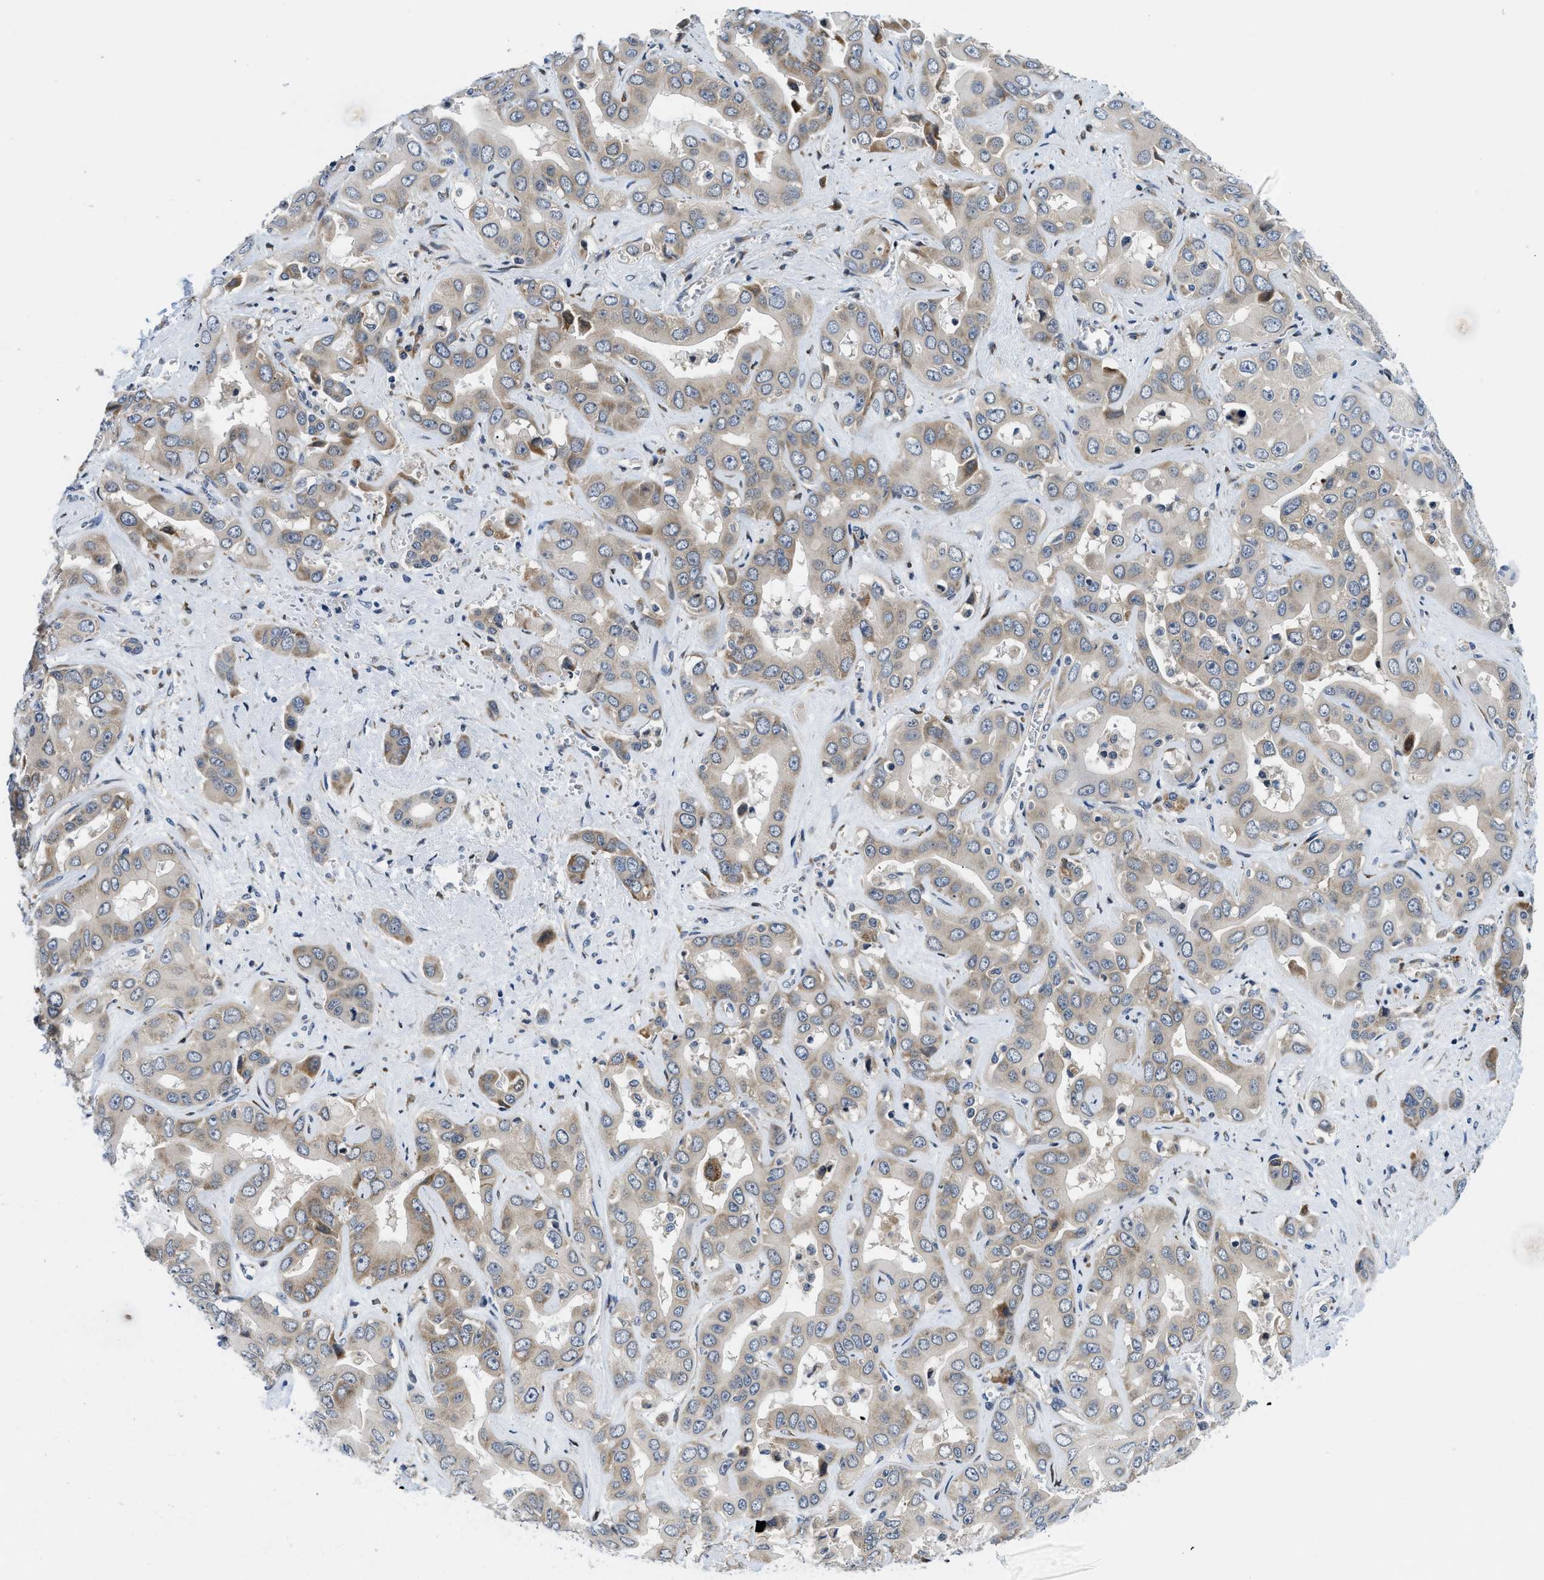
{"staining": {"intensity": "weak", "quantity": "25%-75%", "location": "cytoplasmic/membranous"}, "tissue": "liver cancer", "cell_type": "Tumor cells", "image_type": "cancer", "snomed": [{"axis": "morphology", "description": "Cholangiocarcinoma"}, {"axis": "topography", "description": "Liver"}], "caption": "Liver cholangiocarcinoma was stained to show a protein in brown. There is low levels of weak cytoplasmic/membranous staining in approximately 25%-75% of tumor cells. (IHC, brightfield microscopy, high magnification).", "gene": "IKBKE", "patient": {"sex": "female", "age": 52}}